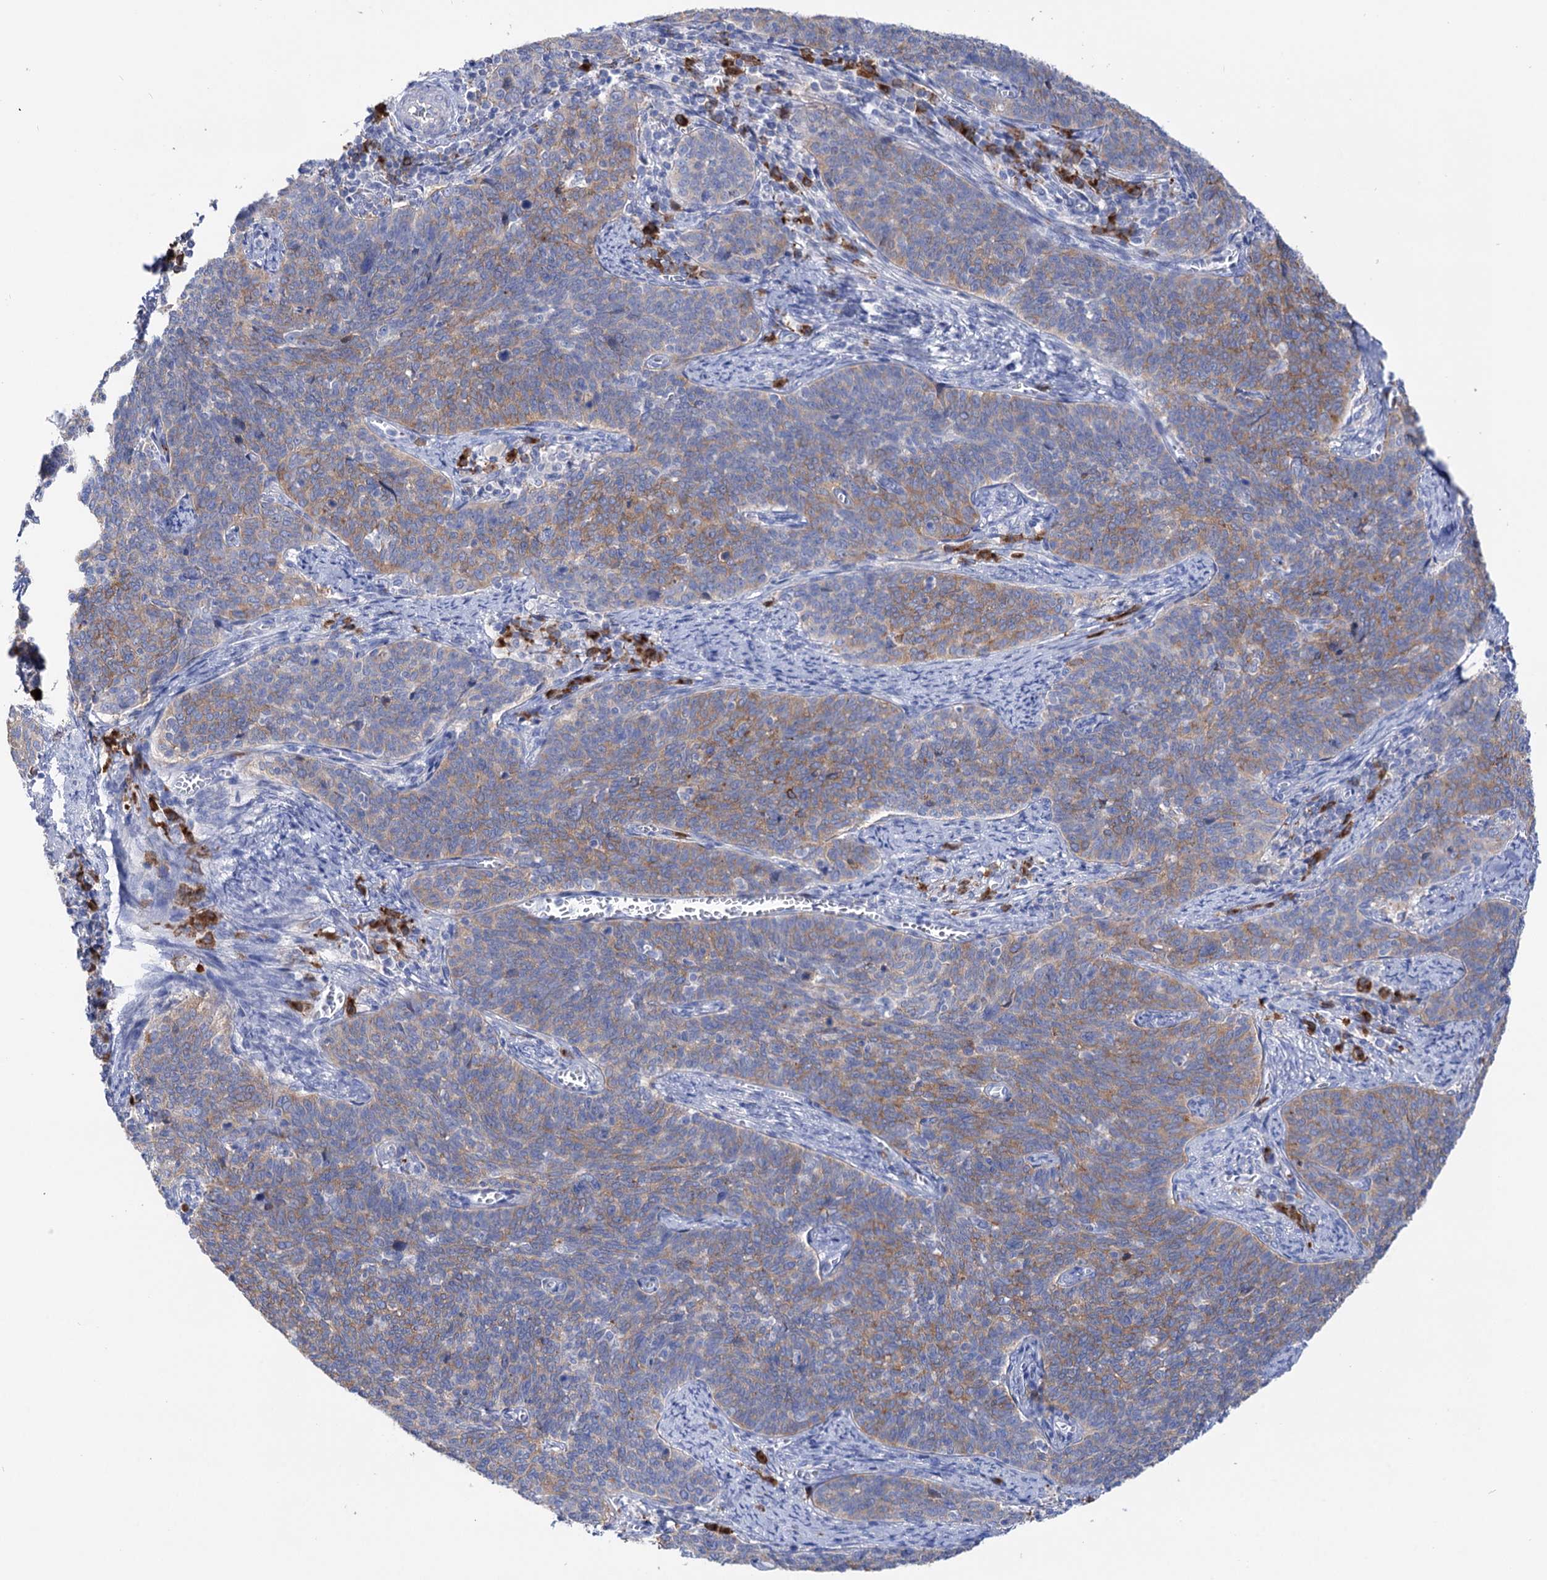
{"staining": {"intensity": "moderate", "quantity": "25%-75%", "location": "cytoplasmic/membranous"}, "tissue": "cervical cancer", "cell_type": "Tumor cells", "image_type": "cancer", "snomed": [{"axis": "morphology", "description": "Squamous cell carcinoma, NOS"}, {"axis": "topography", "description": "Cervix"}], "caption": "Protein analysis of cervical cancer tissue demonstrates moderate cytoplasmic/membranous positivity in about 25%-75% of tumor cells.", "gene": "BBS4", "patient": {"sex": "female", "age": 39}}